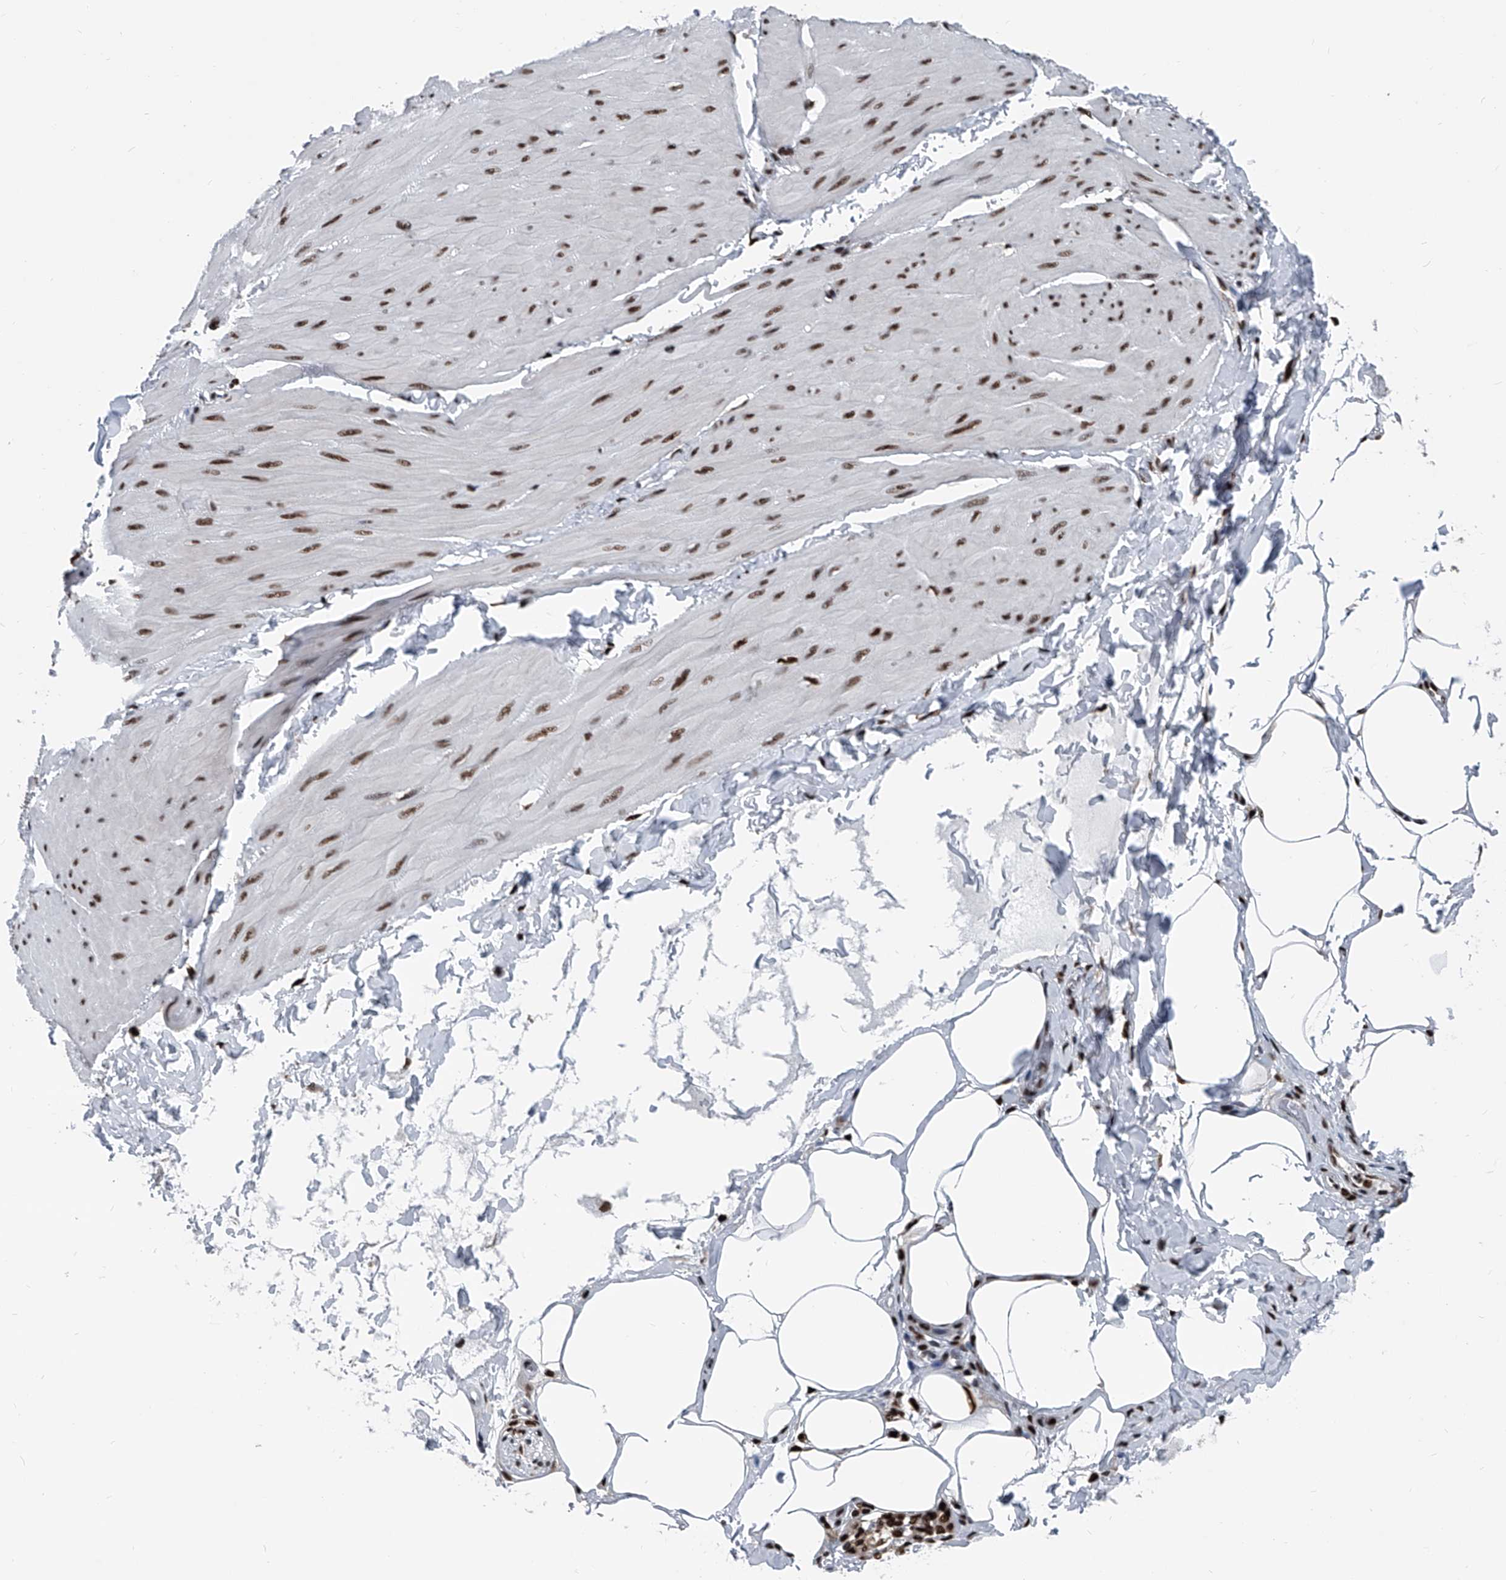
{"staining": {"intensity": "strong", "quantity": ">75%", "location": "nuclear"}, "tissue": "smooth muscle", "cell_type": "Smooth muscle cells", "image_type": "normal", "snomed": [{"axis": "morphology", "description": "Urothelial carcinoma, High grade"}, {"axis": "topography", "description": "Urinary bladder"}], "caption": "Protein staining displays strong nuclear positivity in approximately >75% of smooth muscle cells in normal smooth muscle. (Stains: DAB in brown, nuclei in blue, Microscopy: brightfield microscopy at high magnification).", "gene": "FKBP5", "patient": {"sex": "male", "age": 46}}